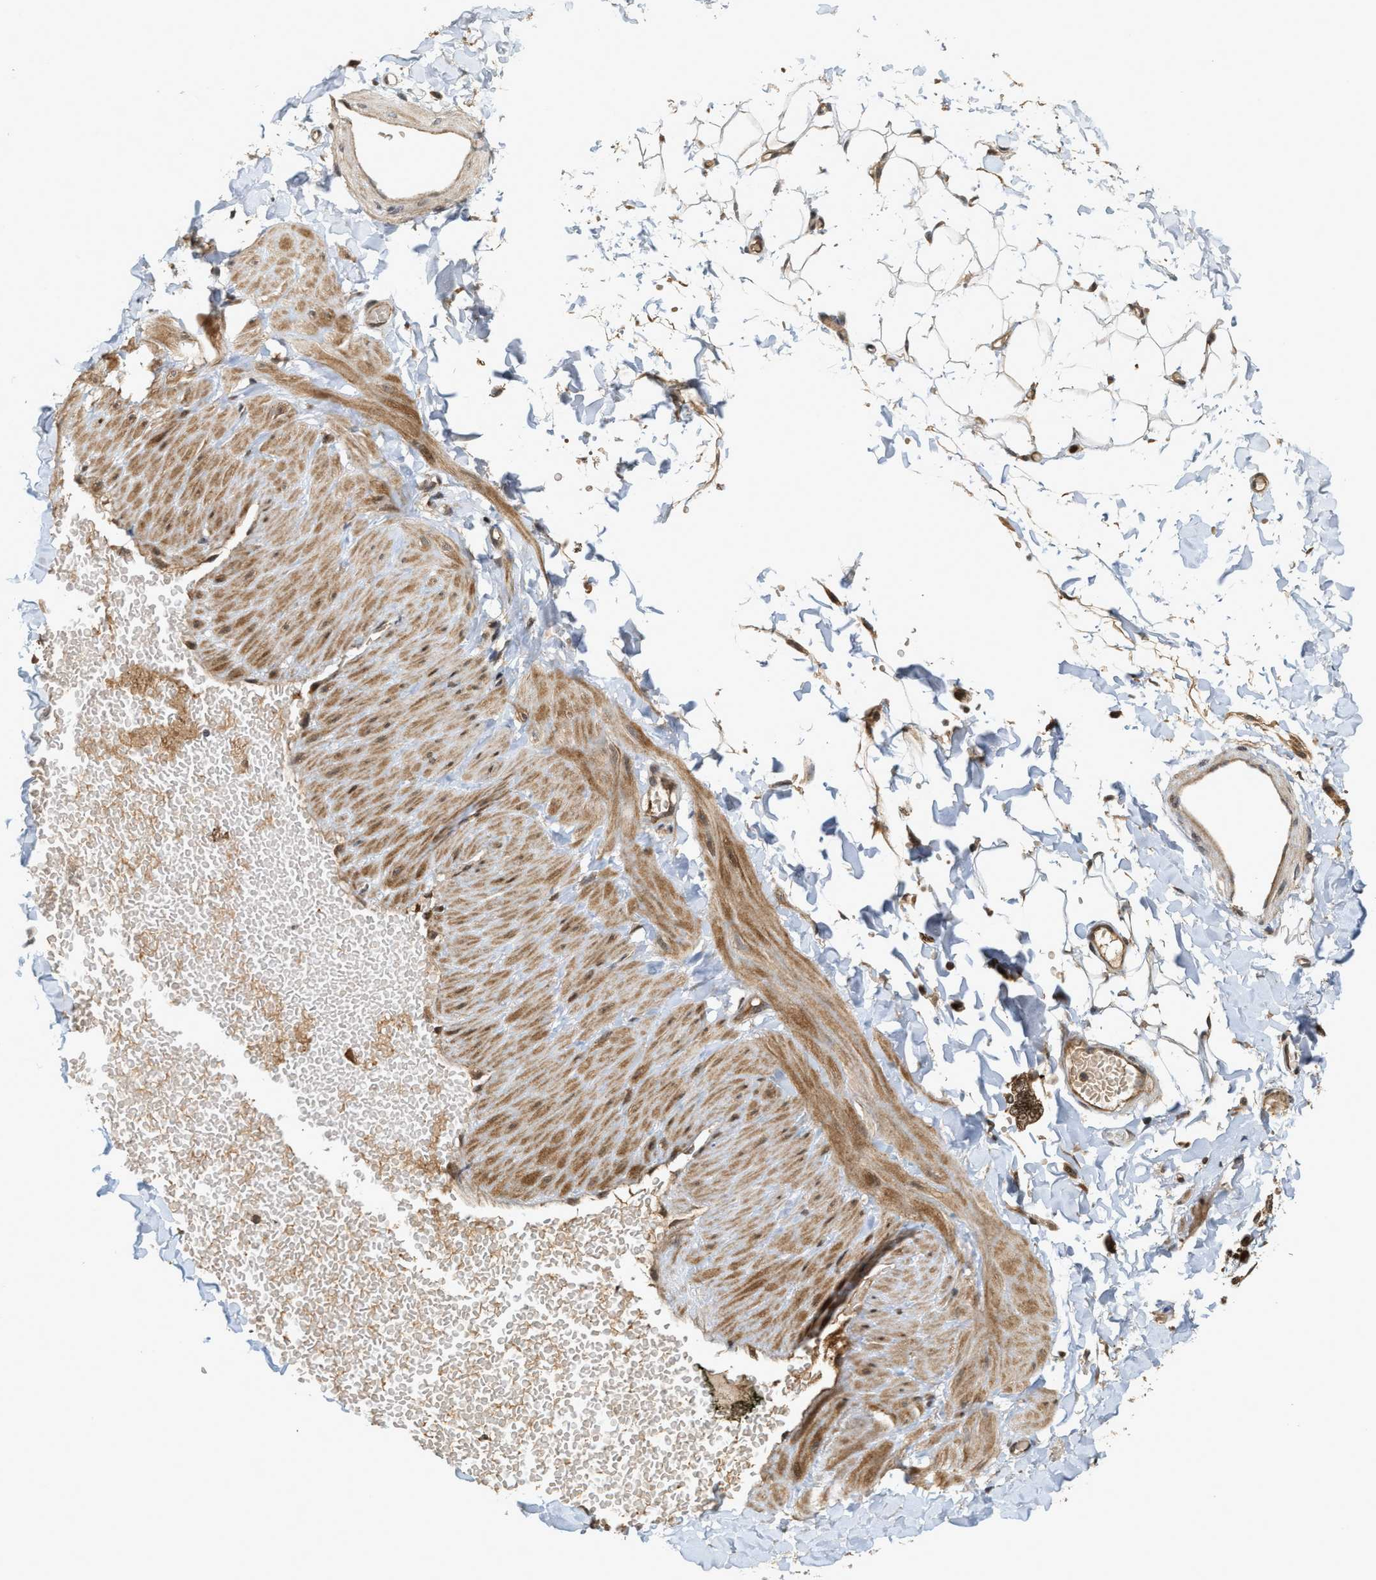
{"staining": {"intensity": "moderate", "quantity": ">75%", "location": "cytoplasmic/membranous"}, "tissue": "adipose tissue", "cell_type": "Adipocytes", "image_type": "normal", "snomed": [{"axis": "morphology", "description": "Normal tissue, NOS"}, {"axis": "topography", "description": "Adipose tissue"}, {"axis": "topography", "description": "Vascular tissue"}, {"axis": "topography", "description": "Peripheral nerve tissue"}], "caption": "DAB immunohistochemical staining of unremarkable adipose tissue shows moderate cytoplasmic/membranous protein staining in approximately >75% of adipocytes.", "gene": "ELP2", "patient": {"sex": "male", "age": 25}}